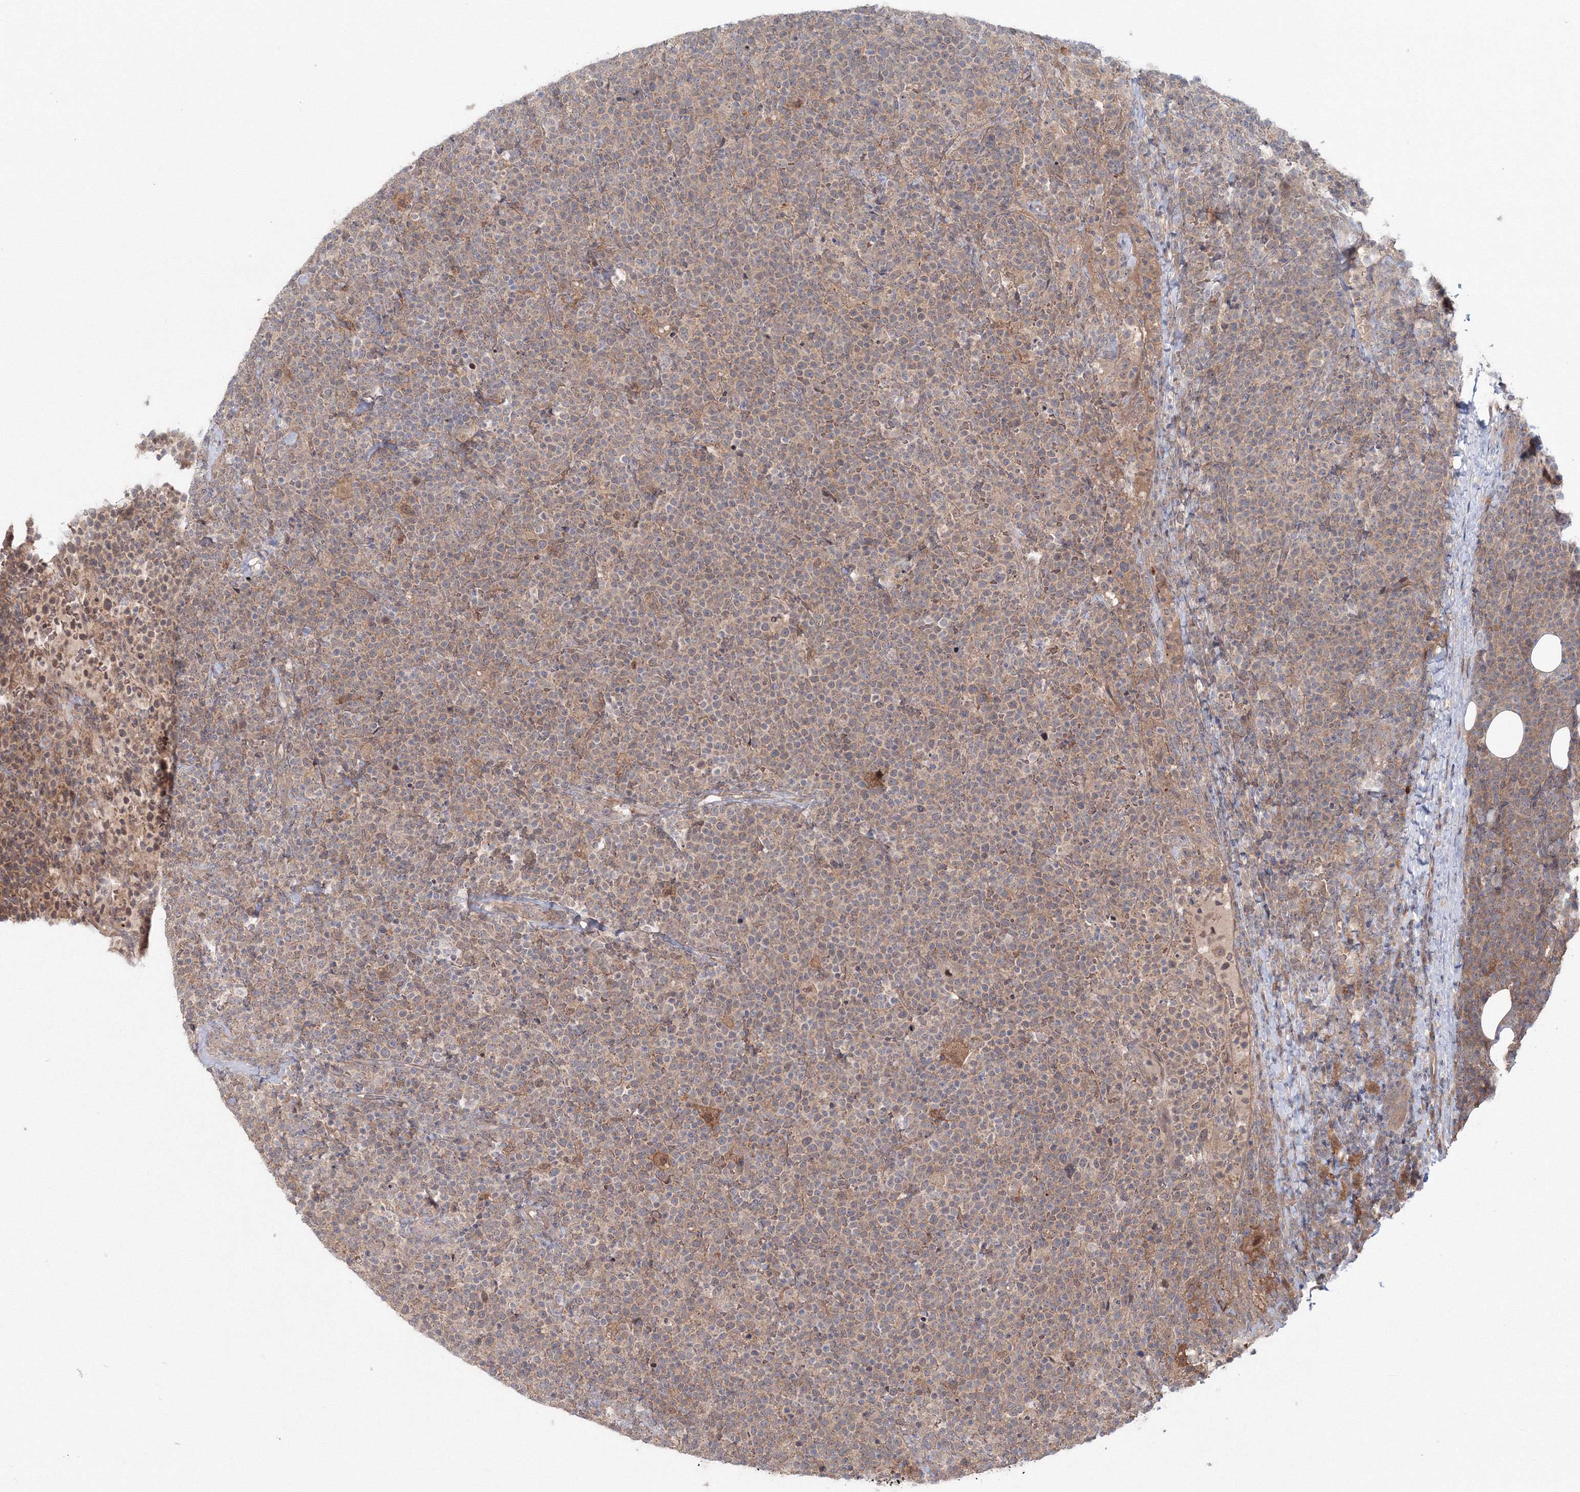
{"staining": {"intensity": "weak", "quantity": "25%-75%", "location": "cytoplasmic/membranous"}, "tissue": "lymphoma", "cell_type": "Tumor cells", "image_type": "cancer", "snomed": [{"axis": "morphology", "description": "Malignant lymphoma, non-Hodgkin's type, High grade"}, {"axis": "topography", "description": "Lymph node"}], "caption": "DAB immunohistochemical staining of human lymphoma demonstrates weak cytoplasmic/membranous protein staining in about 25%-75% of tumor cells. Immunohistochemistry stains the protein in brown and the nuclei are stained blue.", "gene": "MKRN2", "patient": {"sex": "male", "age": 61}}